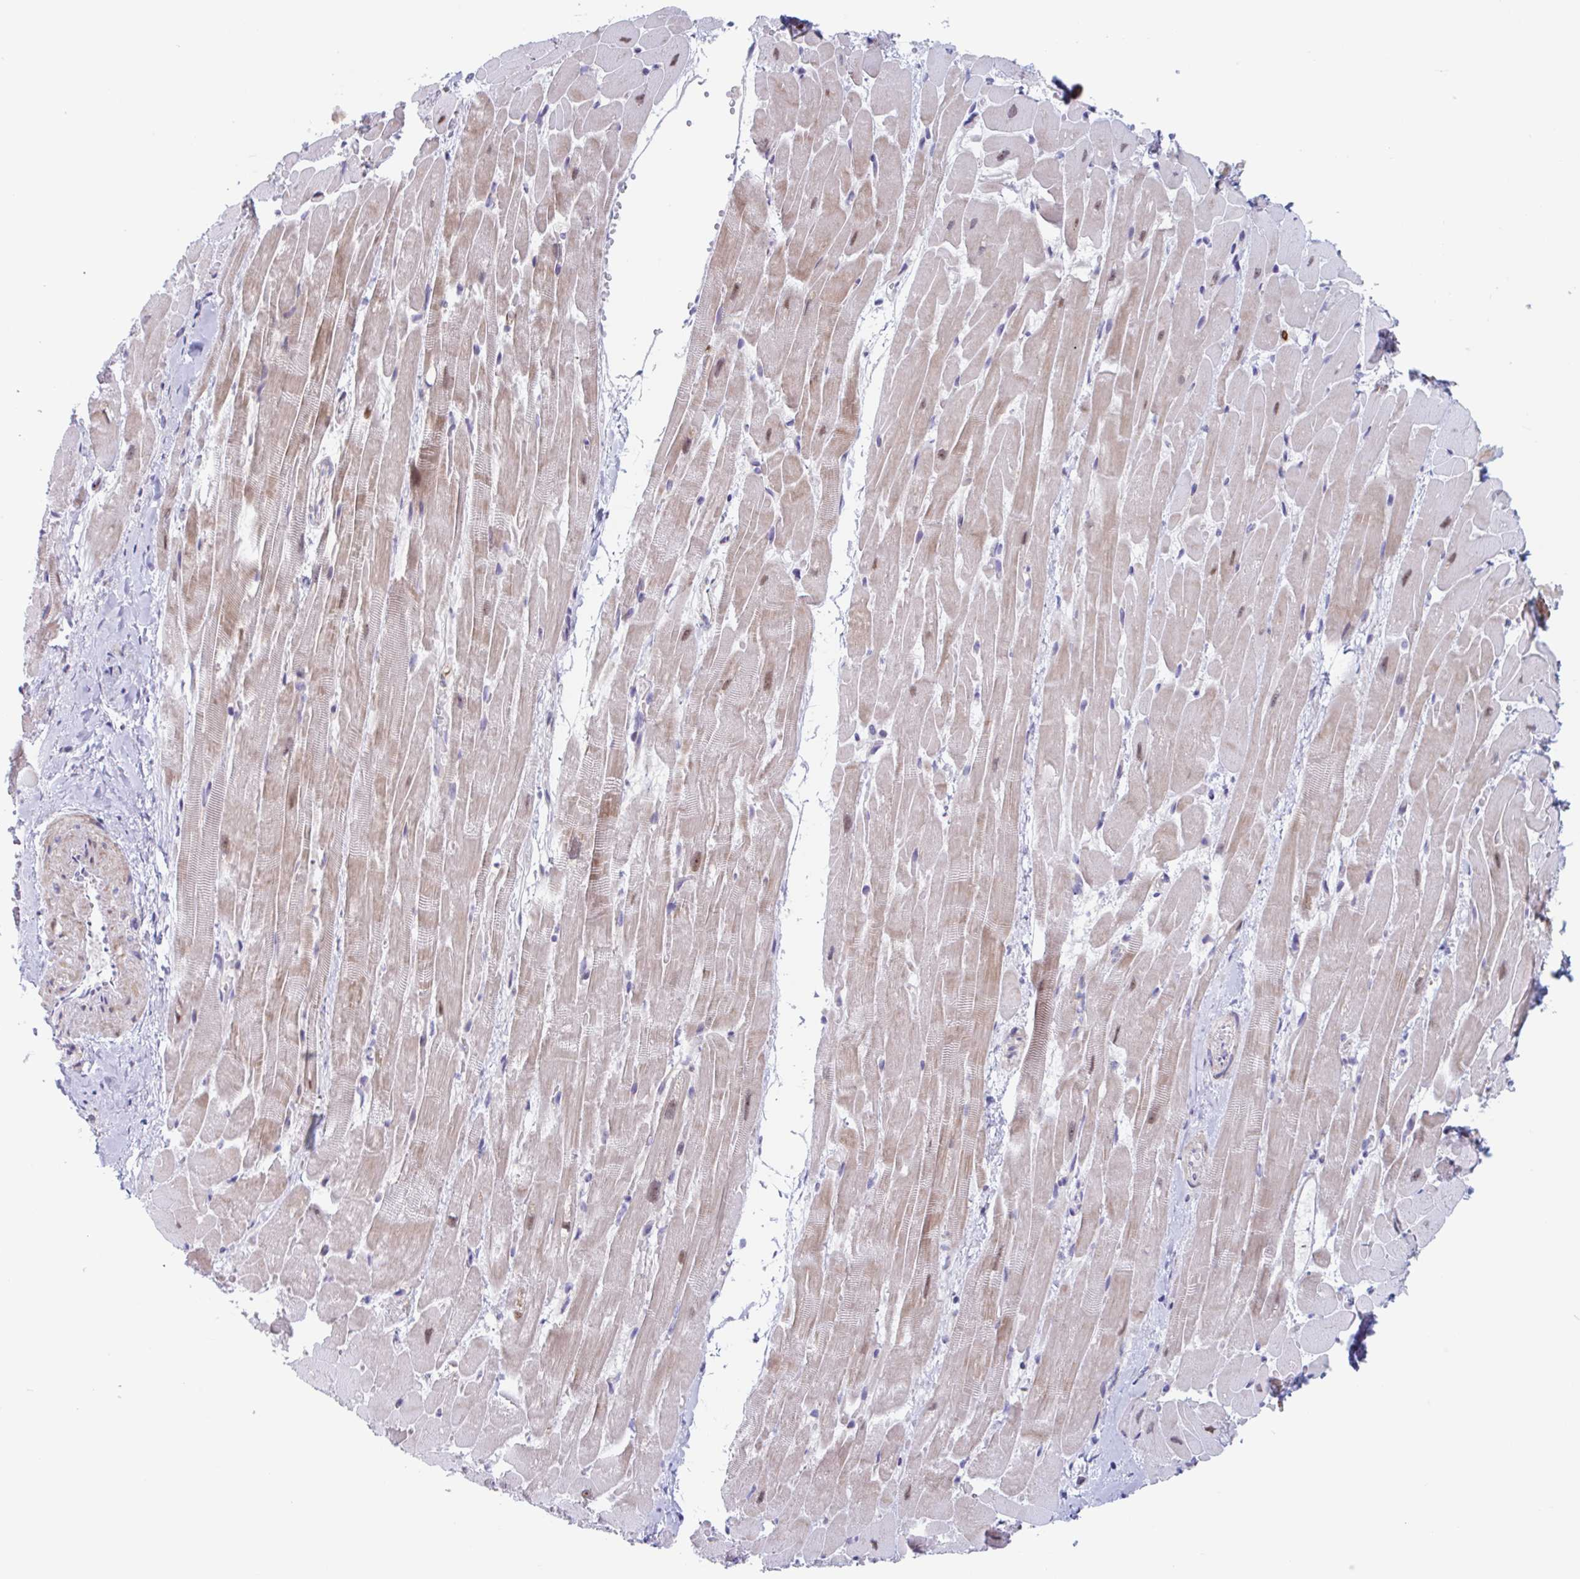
{"staining": {"intensity": "weak", "quantity": ">75%", "location": "cytoplasmic/membranous,nuclear"}, "tissue": "heart muscle", "cell_type": "Cardiomyocytes", "image_type": "normal", "snomed": [{"axis": "morphology", "description": "Normal tissue, NOS"}, {"axis": "topography", "description": "Heart"}], "caption": "Heart muscle stained with a brown dye shows weak cytoplasmic/membranous,nuclear positive expression in approximately >75% of cardiomyocytes.", "gene": "DUXA", "patient": {"sex": "male", "age": 37}}